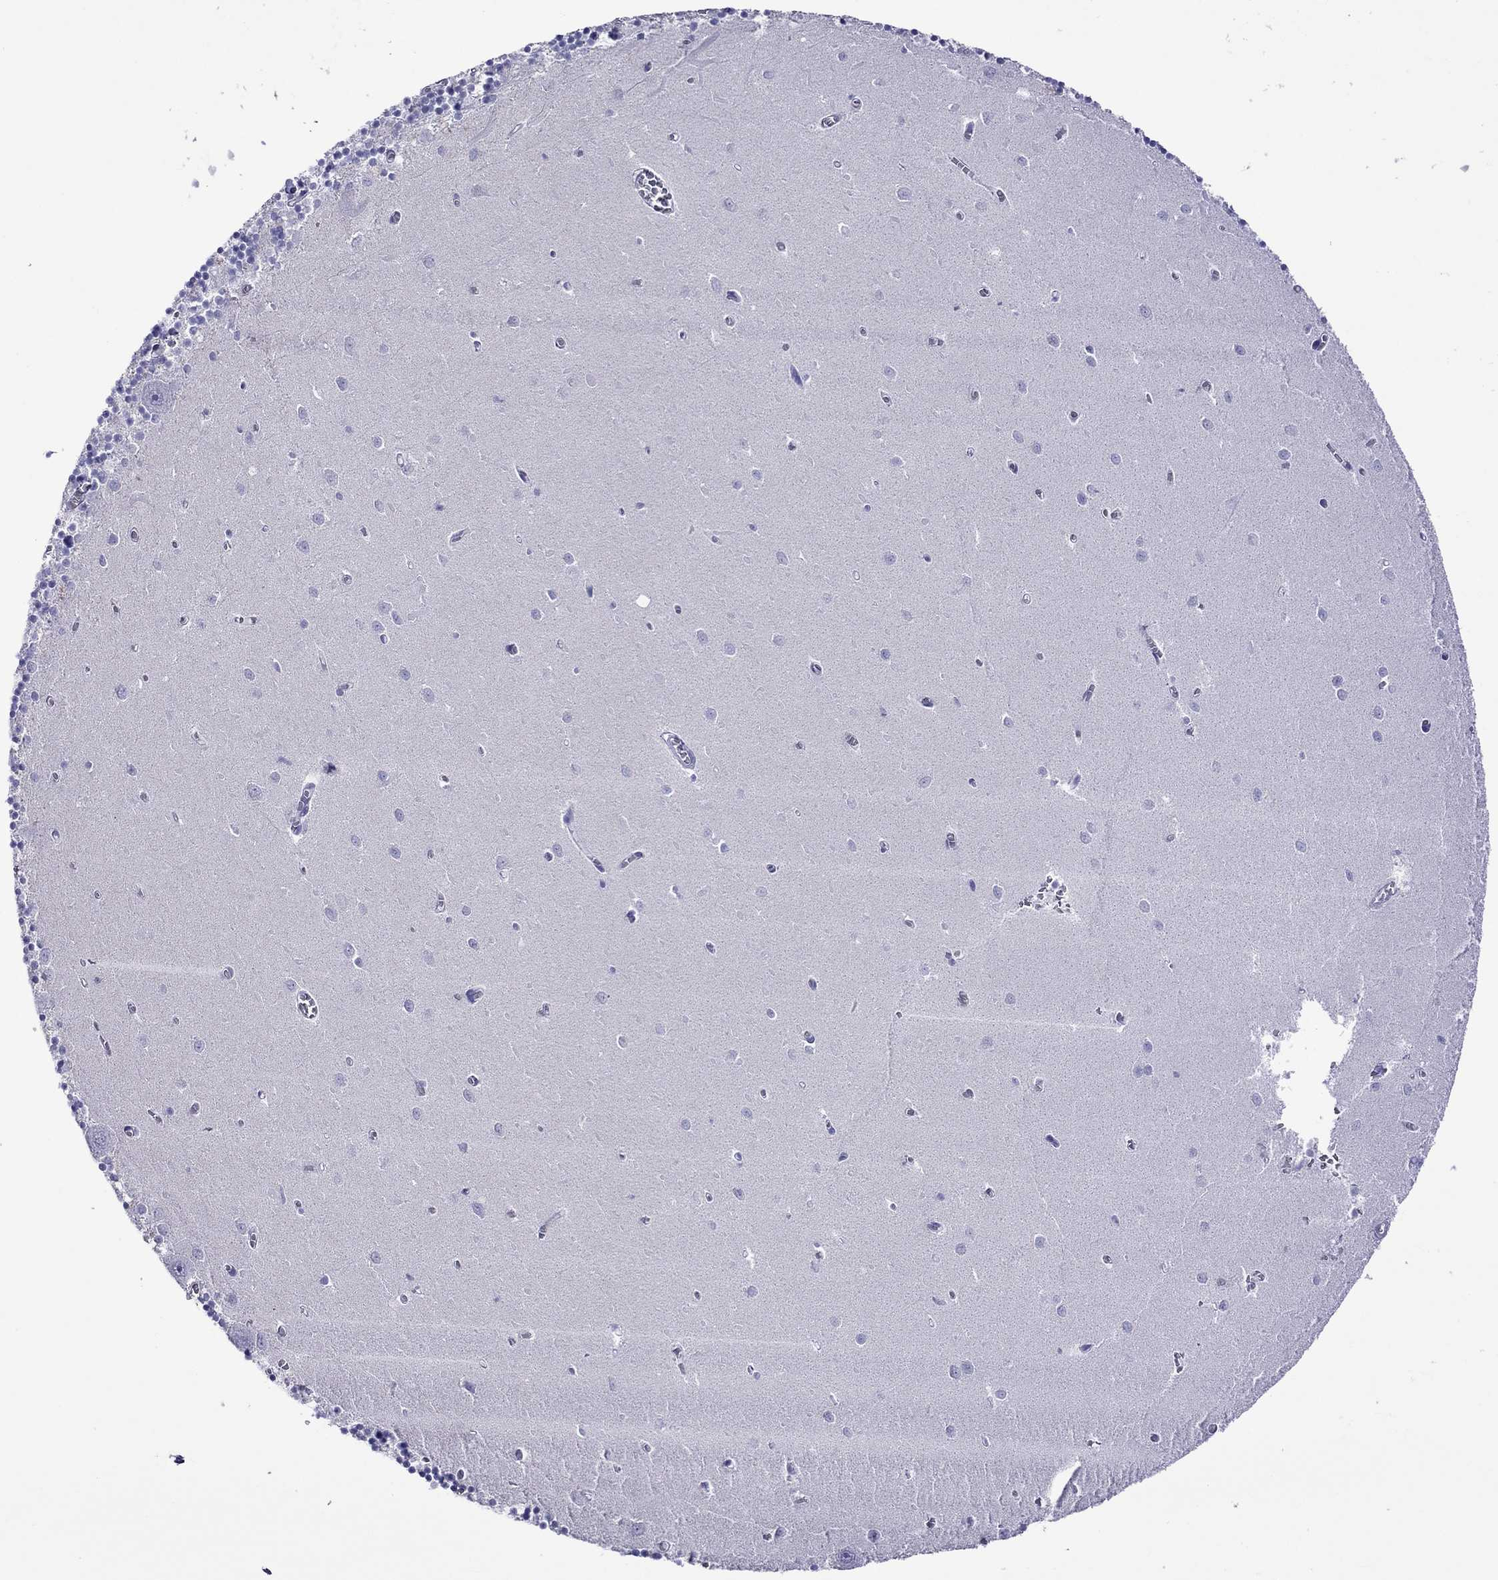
{"staining": {"intensity": "negative", "quantity": "none", "location": "none"}, "tissue": "cerebellum", "cell_type": "Cells in granular layer", "image_type": "normal", "snomed": [{"axis": "morphology", "description": "Normal tissue, NOS"}, {"axis": "topography", "description": "Cerebellum"}], "caption": "Immunohistochemistry of benign cerebellum shows no expression in cells in granular layer.", "gene": "MPZ", "patient": {"sex": "female", "age": 64}}